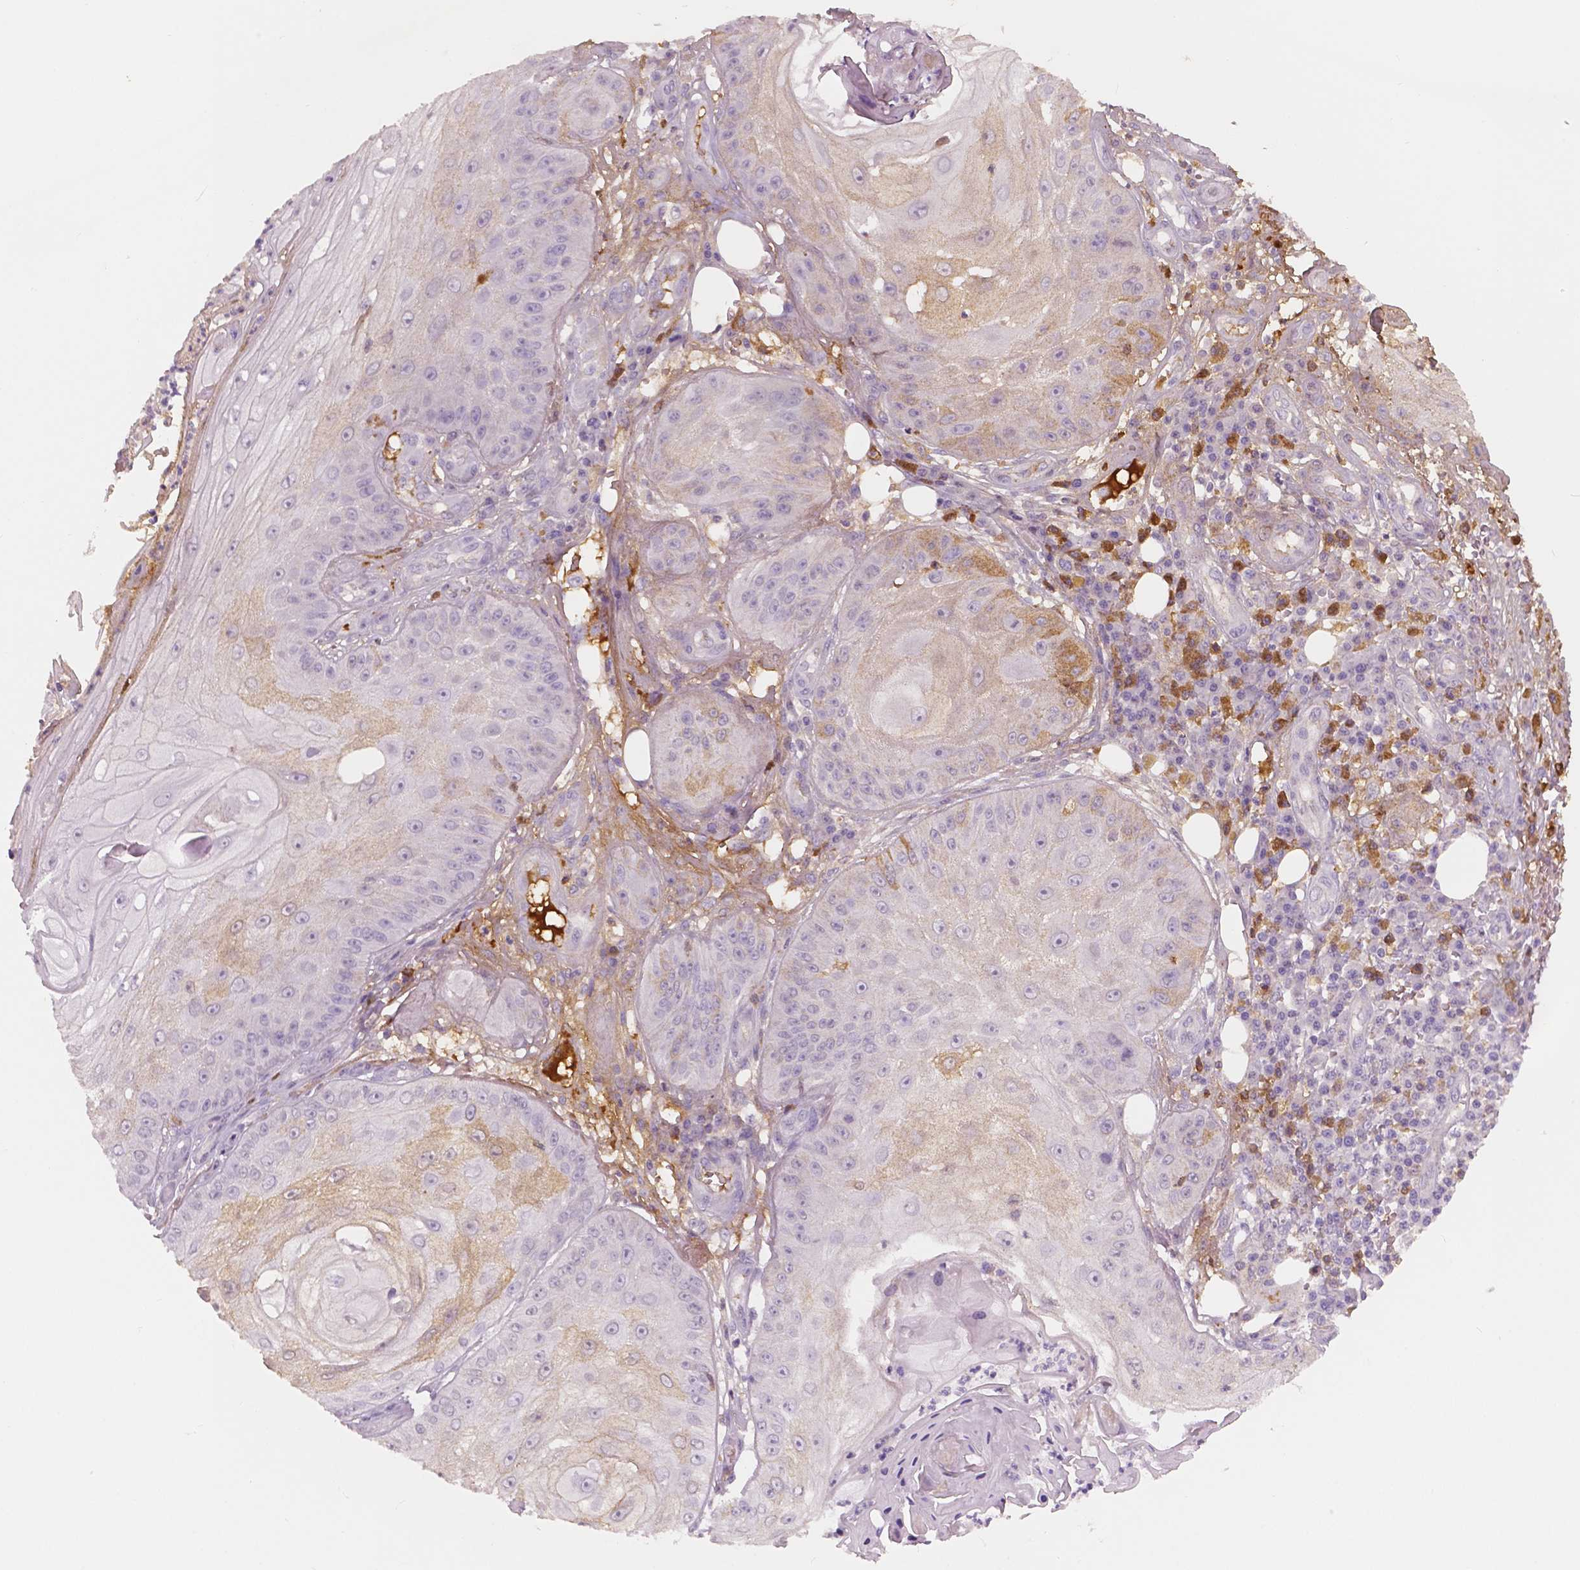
{"staining": {"intensity": "negative", "quantity": "none", "location": "none"}, "tissue": "skin cancer", "cell_type": "Tumor cells", "image_type": "cancer", "snomed": [{"axis": "morphology", "description": "Squamous cell carcinoma, NOS"}, {"axis": "topography", "description": "Skin"}], "caption": "This image is of skin cancer (squamous cell carcinoma) stained with immunohistochemistry to label a protein in brown with the nuclei are counter-stained blue. There is no expression in tumor cells.", "gene": "APOA4", "patient": {"sex": "male", "age": 70}}